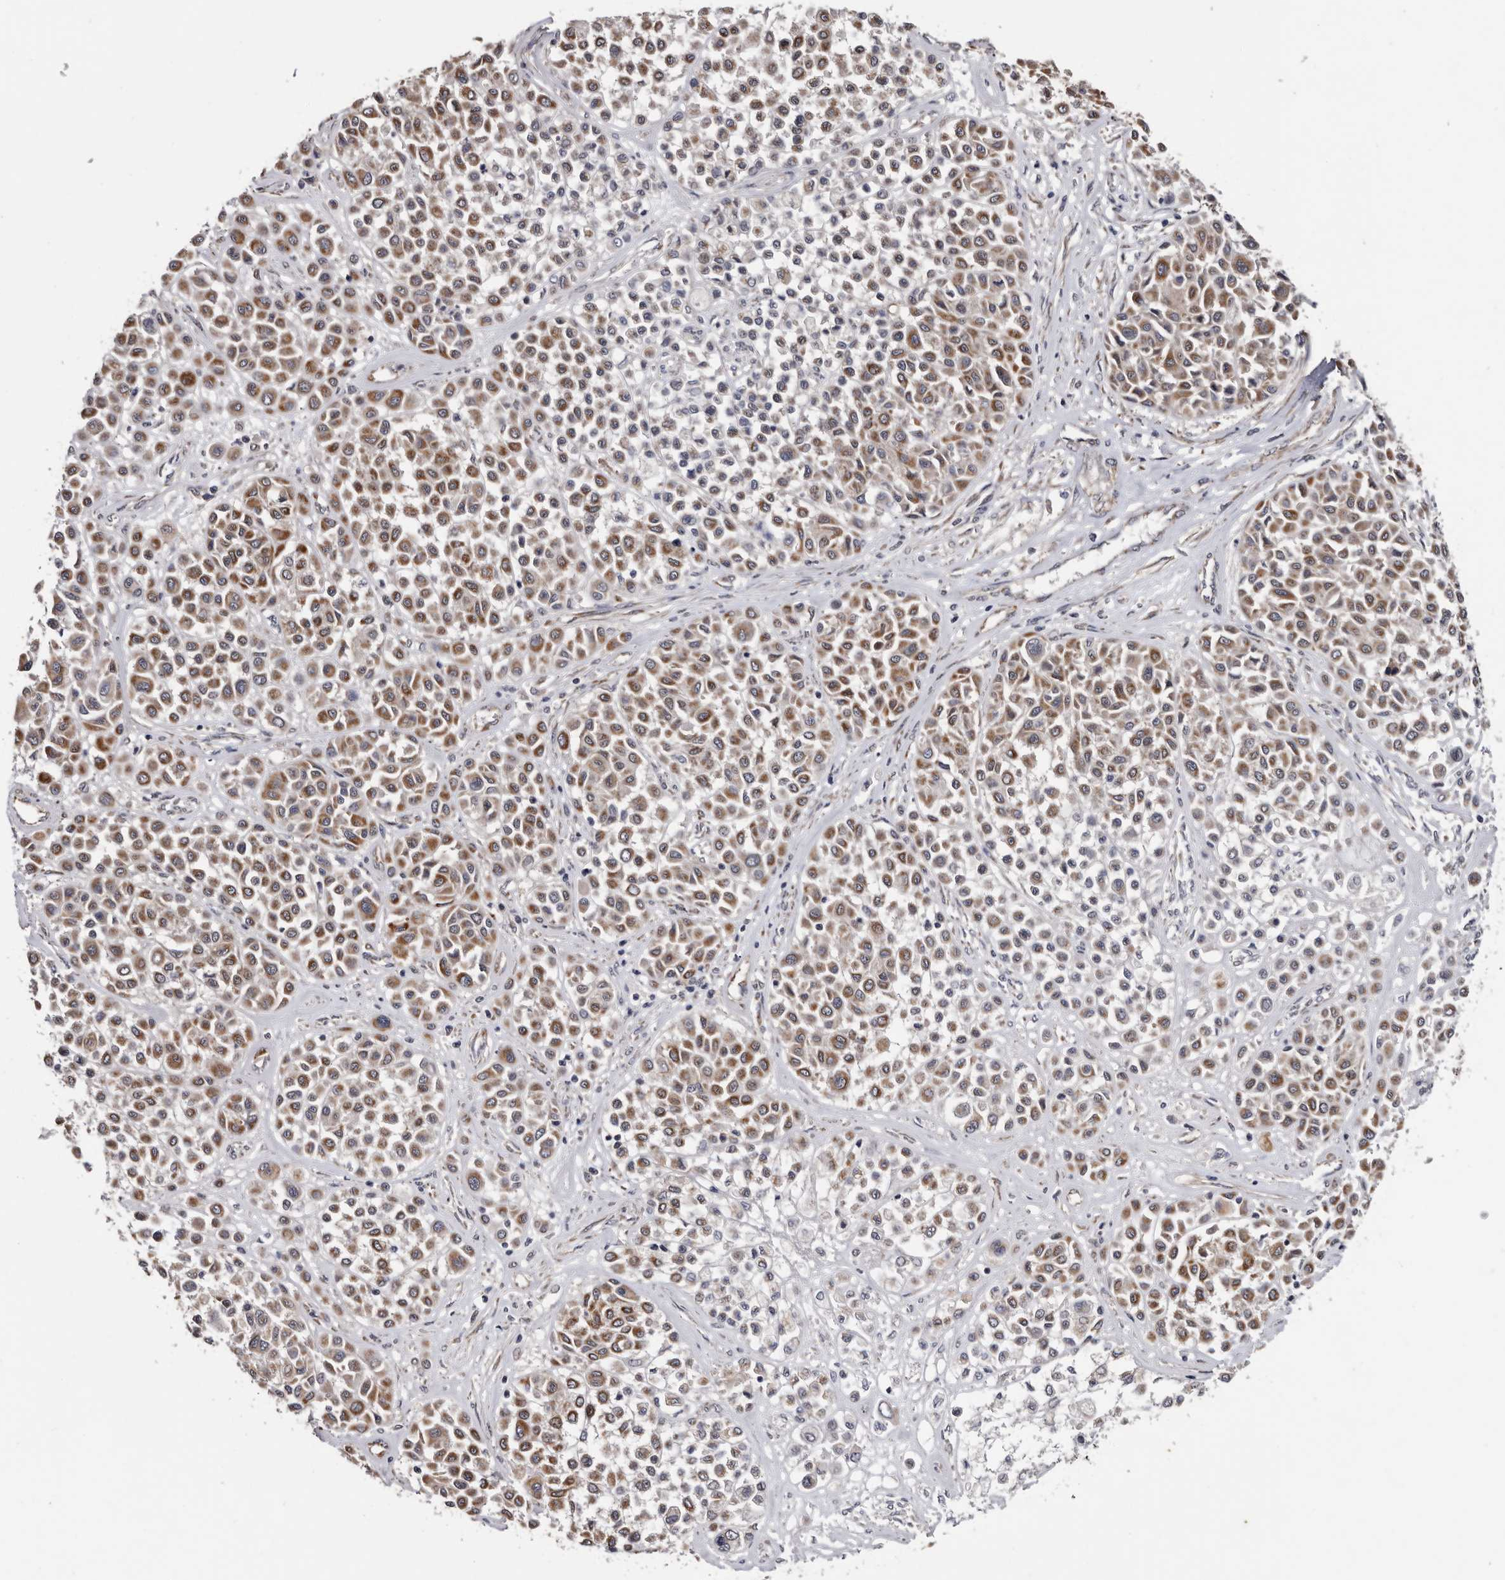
{"staining": {"intensity": "moderate", "quantity": ">75%", "location": "cytoplasmic/membranous"}, "tissue": "melanoma", "cell_type": "Tumor cells", "image_type": "cancer", "snomed": [{"axis": "morphology", "description": "Malignant melanoma, Metastatic site"}, {"axis": "topography", "description": "Soft tissue"}], "caption": "A micrograph of melanoma stained for a protein demonstrates moderate cytoplasmic/membranous brown staining in tumor cells.", "gene": "ARMCX2", "patient": {"sex": "male", "age": 41}}